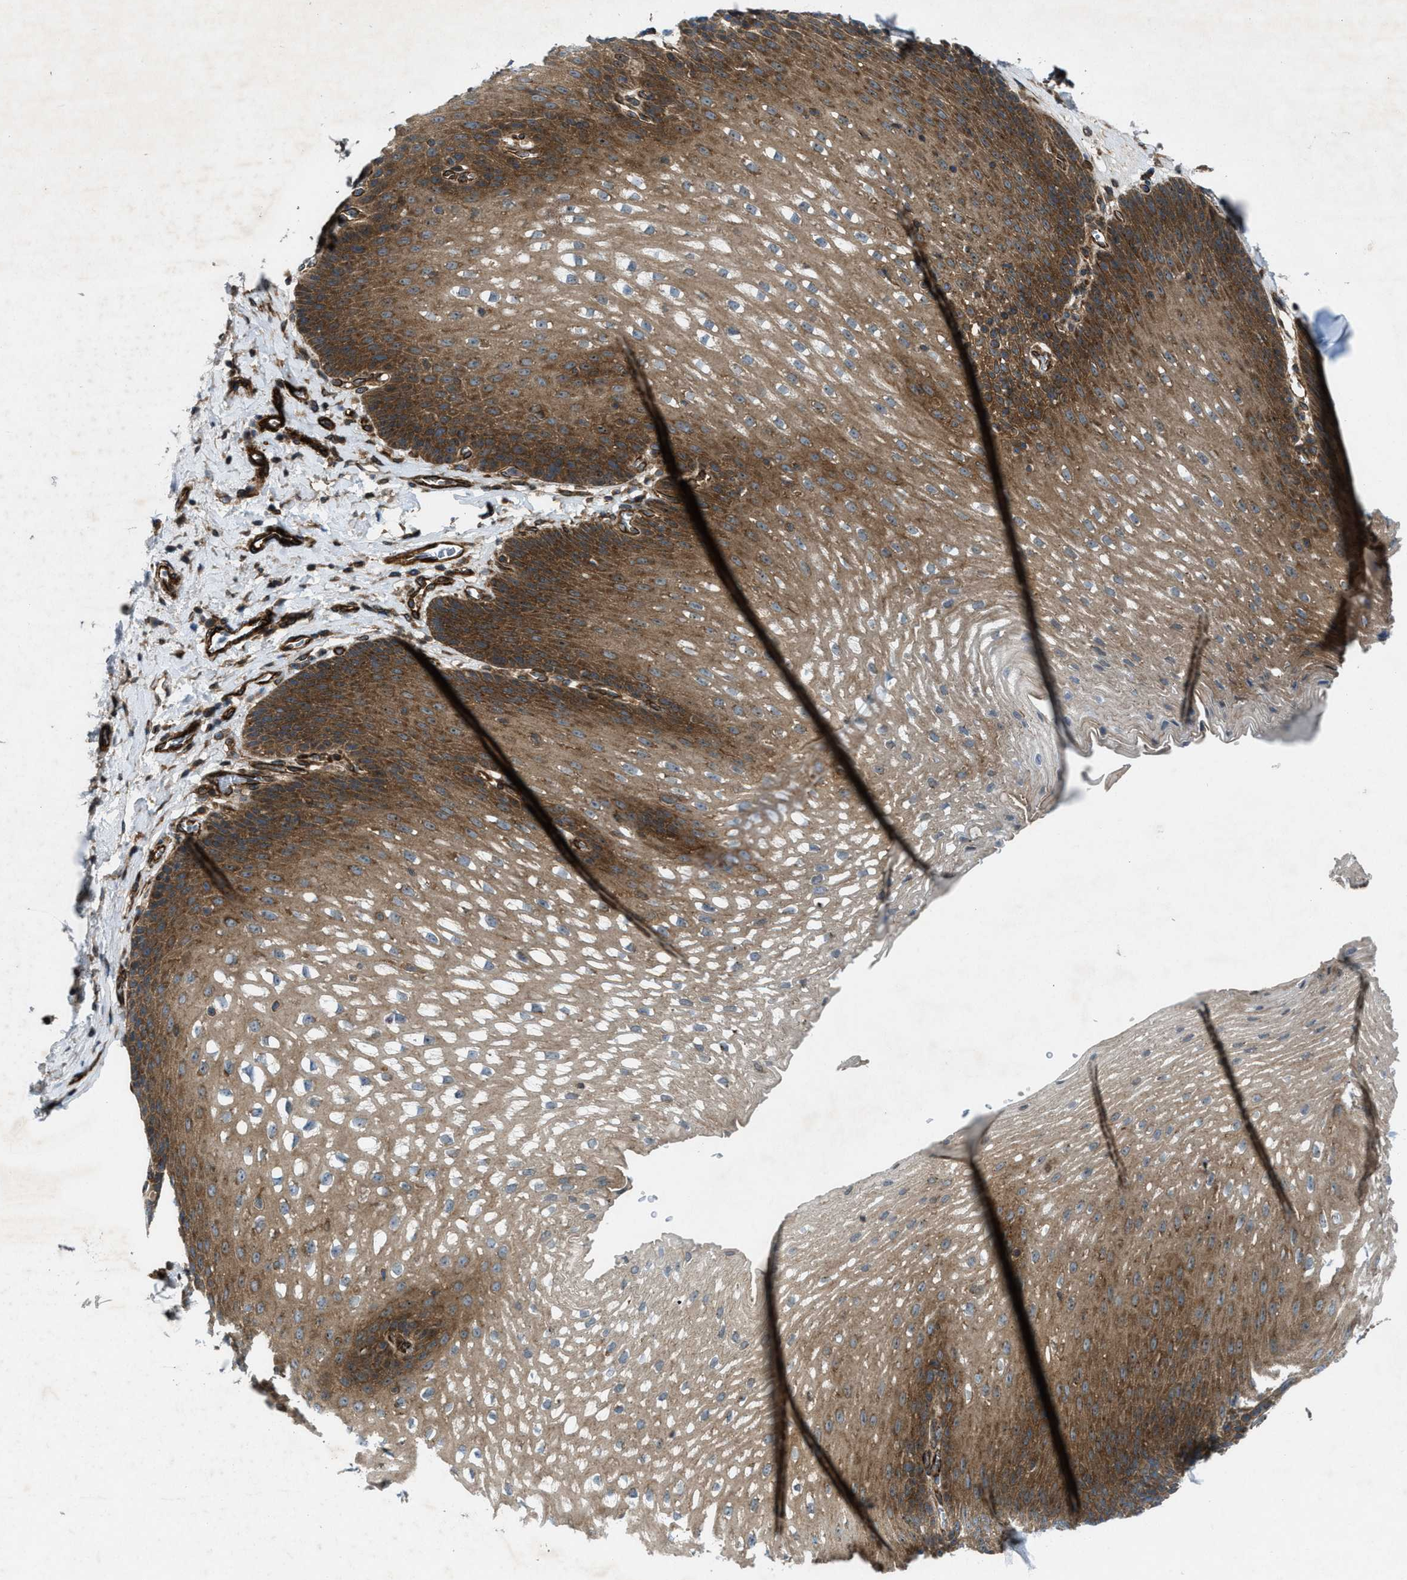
{"staining": {"intensity": "moderate", "quantity": ">75%", "location": "cytoplasmic/membranous"}, "tissue": "esophagus", "cell_type": "Squamous epithelial cells", "image_type": "normal", "snomed": [{"axis": "morphology", "description": "Normal tissue, NOS"}, {"axis": "topography", "description": "Esophagus"}], "caption": "IHC of unremarkable human esophagus displays medium levels of moderate cytoplasmic/membranous staining in approximately >75% of squamous epithelial cells.", "gene": "URGCP", "patient": {"sex": "male", "age": 48}}